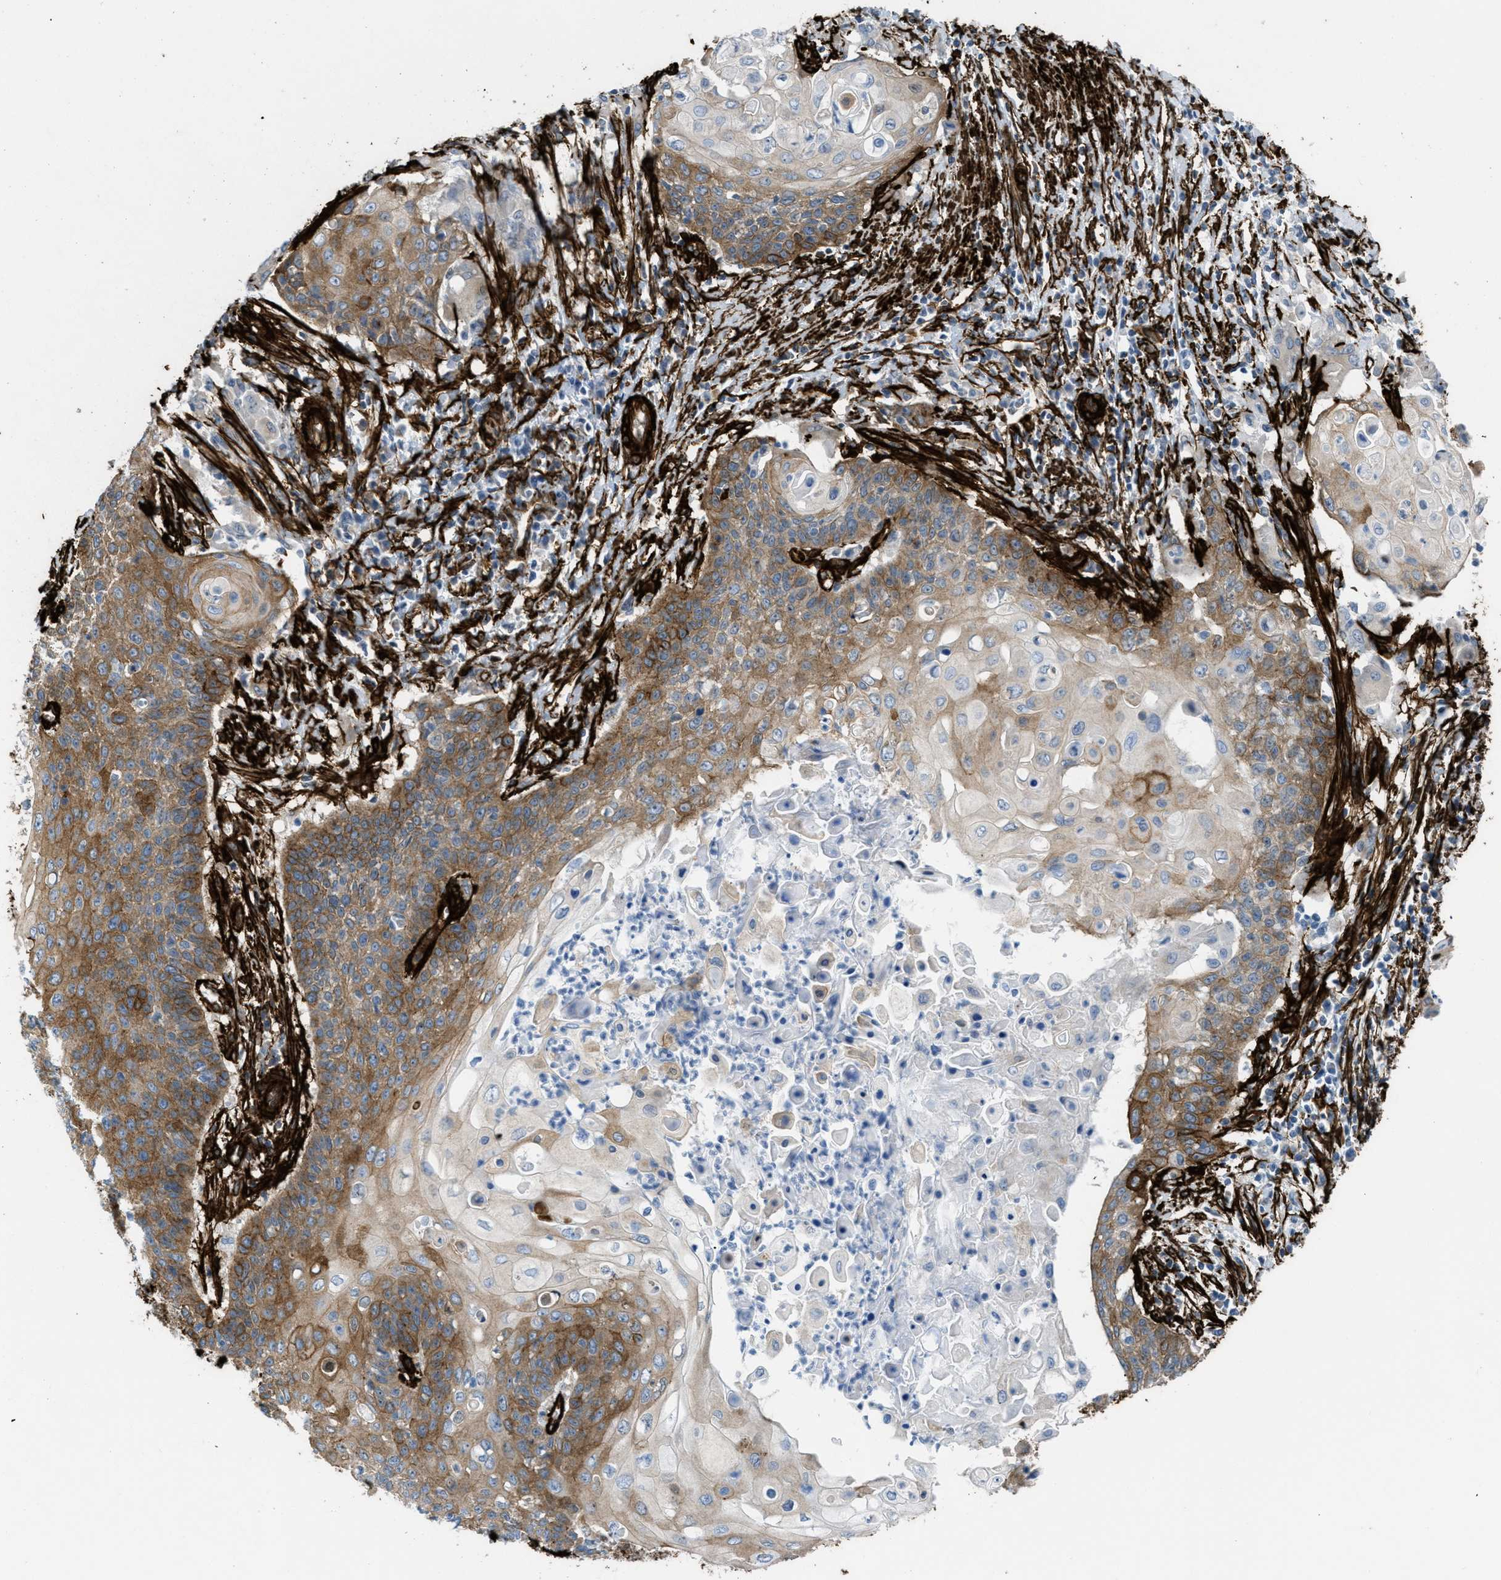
{"staining": {"intensity": "moderate", "quantity": ">75%", "location": "cytoplasmic/membranous"}, "tissue": "cervical cancer", "cell_type": "Tumor cells", "image_type": "cancer", "snomed": [{"axis": "morphology", "description": "Squamous cell carcinoma, NOS"}, {"axis": "topography", "description": "Cervix"}], "caption": "Cervical squamous cell carcinoma stained with a protein marker exhibits moderate staining in tumor cells.", "gene": "CALD1", "patient": {"sex": "female", "age": 39}}